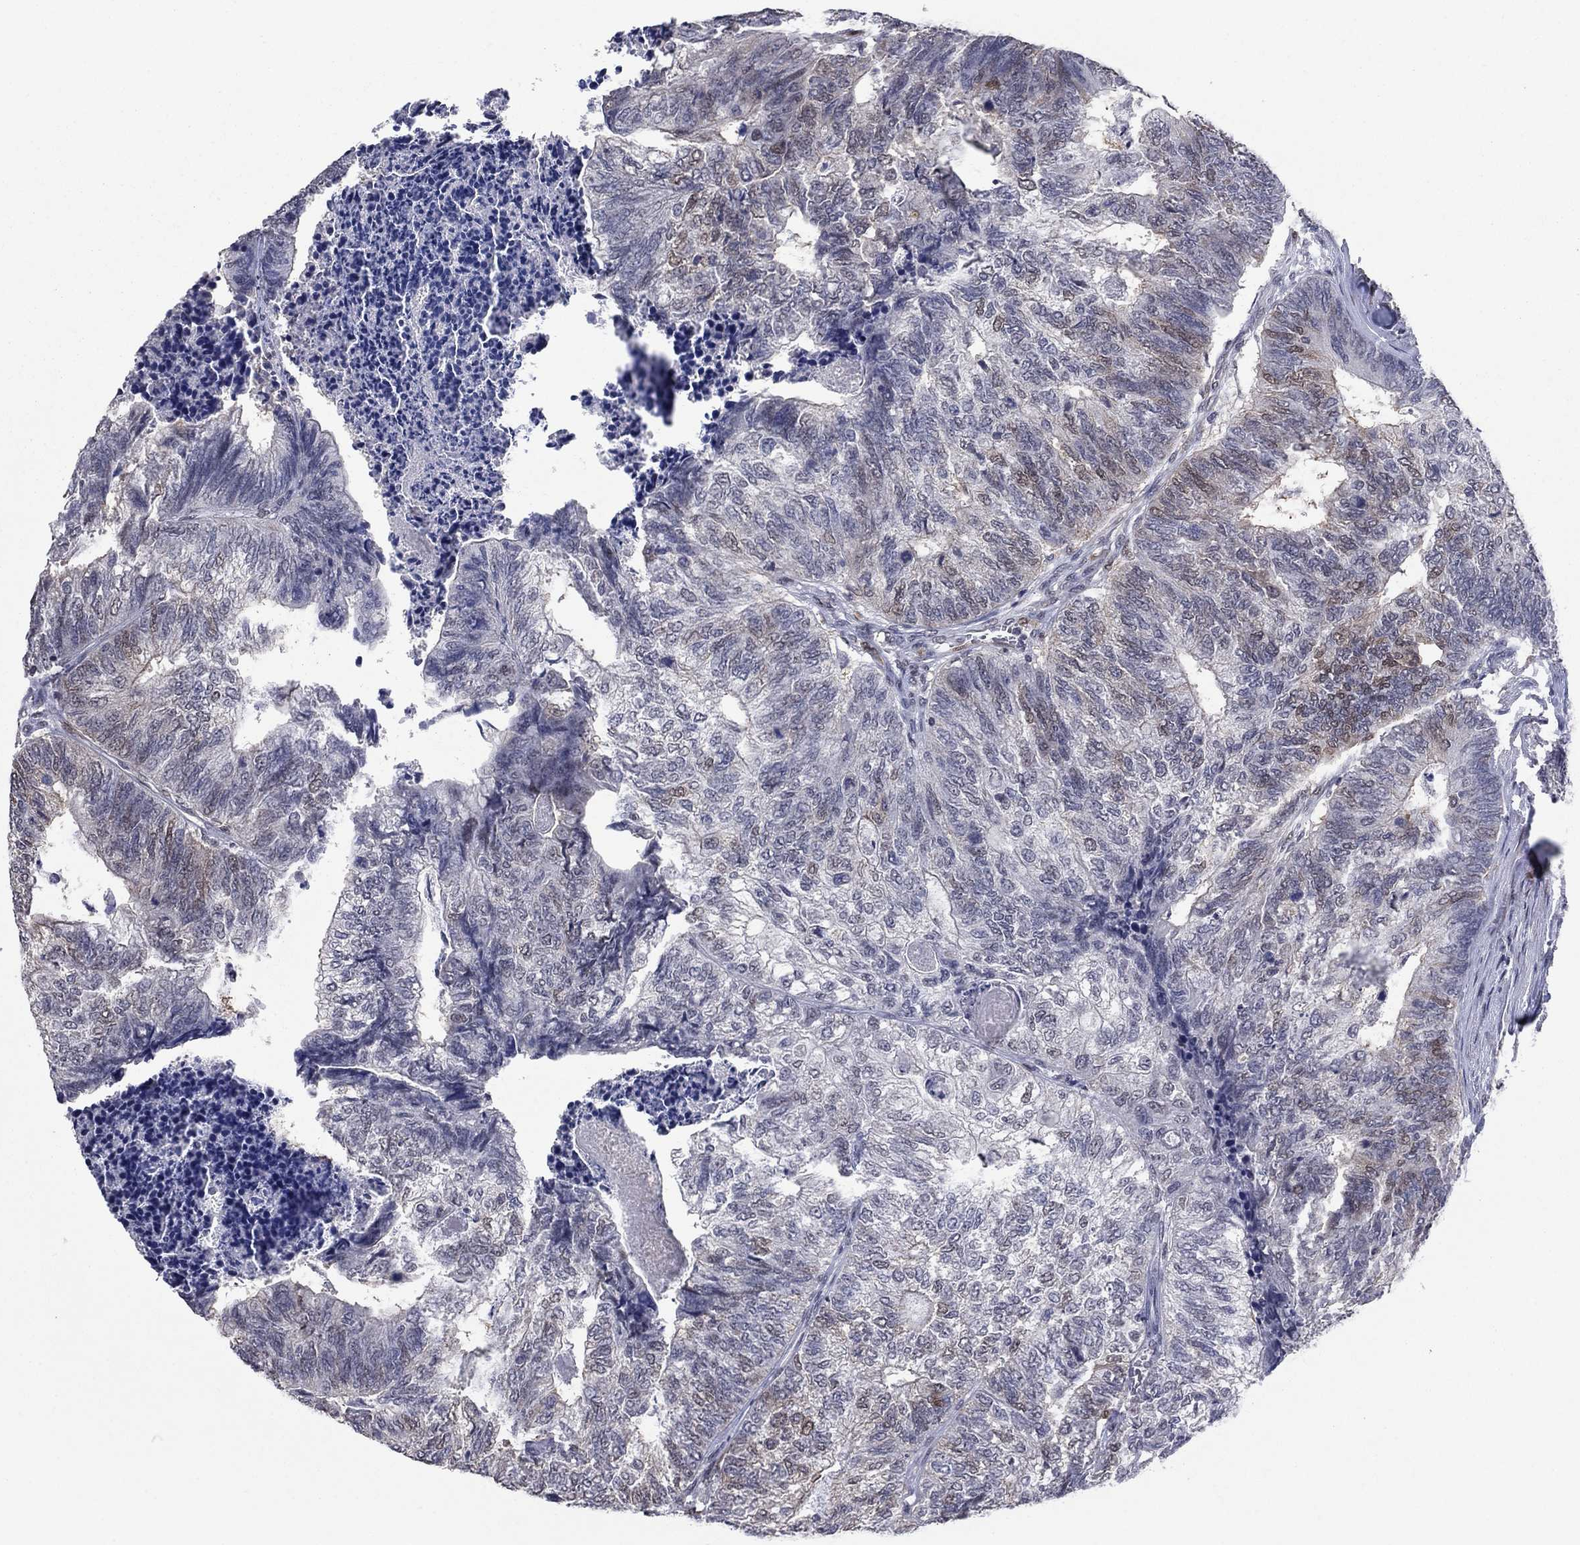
{"staining": {"intensity": "weak", "quantity": "<25%", "location": "nuclear"}, "tissue": "colorectal cancer", "cell_type": "Tumor cells", "image_type": "cancer", "snomed": [{"axis": "morphology", "description": "Adenocarcinoma, NOS"}, {"axis": "topography", "description": "Colon"}], "caption": "Immunohistochemical staining of colorectal cancer (adenocarcinoma) demonstrates no significant staining in tumor cells. (DAB immunohistochemistry, high magnification).", "gene": "TYMS", "patient": {"sex": "female", "age": 67}}